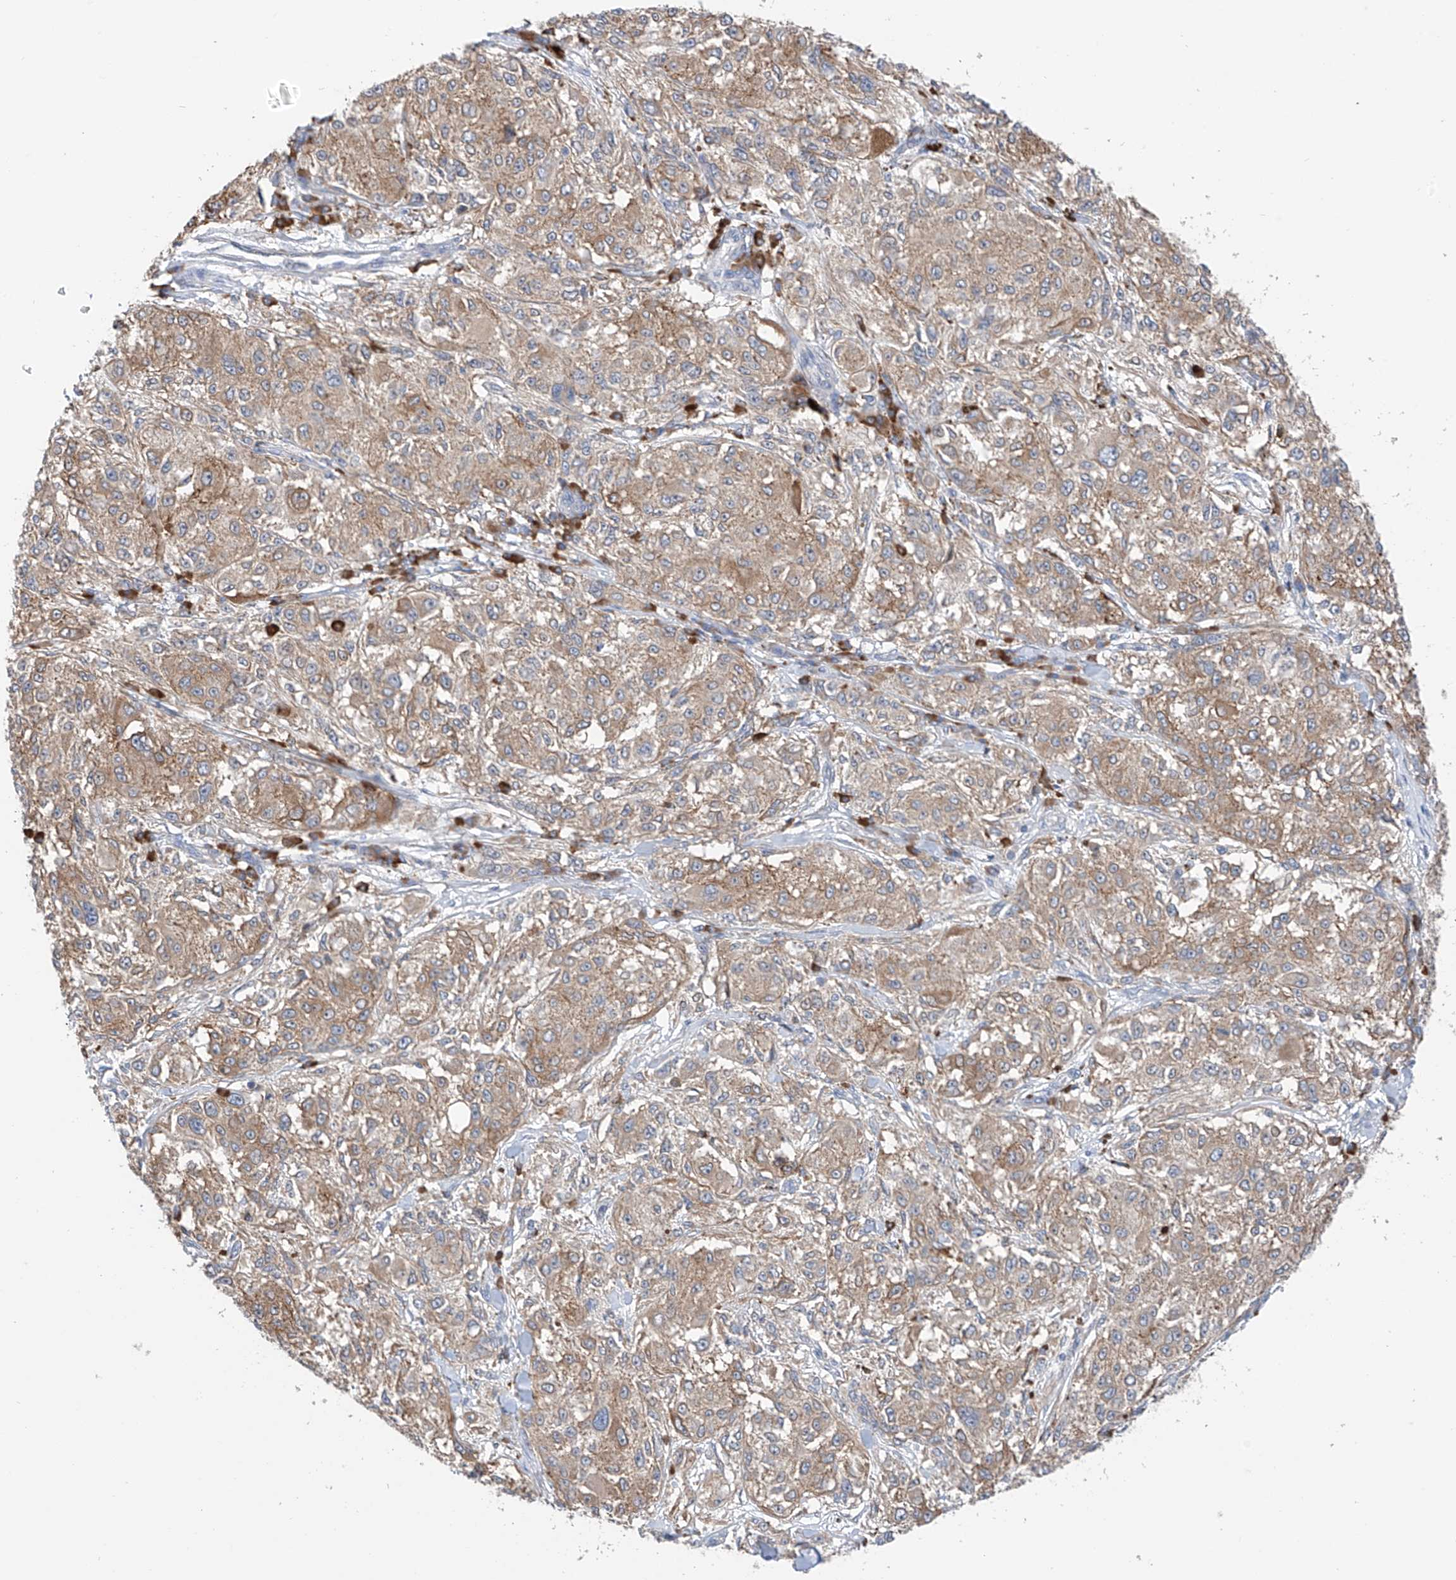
{"staining": {"intensity": "moderate", "quantity": ">75%", "location": "cytoplasmic/membranous"}, "tissue": "melanoma", "cell_type": "Tumor cells", "image_type": "cancer", "snomed": [{"axis": "morphology", "description": "Necrosis, NOS"}, {"axis": "morphology", "description": "Malignant melanoma, NOS"}, {"axis": "topography", "description": "Skin"}], "caption": "IHC image of neoplastic tissue: malignant melanoma stained using immunohistochemistry demonstrates medium levels of moderate protein expression localized specifically in the cytoplasmic/membranous of tumor cells, appearing as a cytoplasmic/membranous brown color.", "gene": "REC8", "patient": {"sex": "female", "age": 87}}